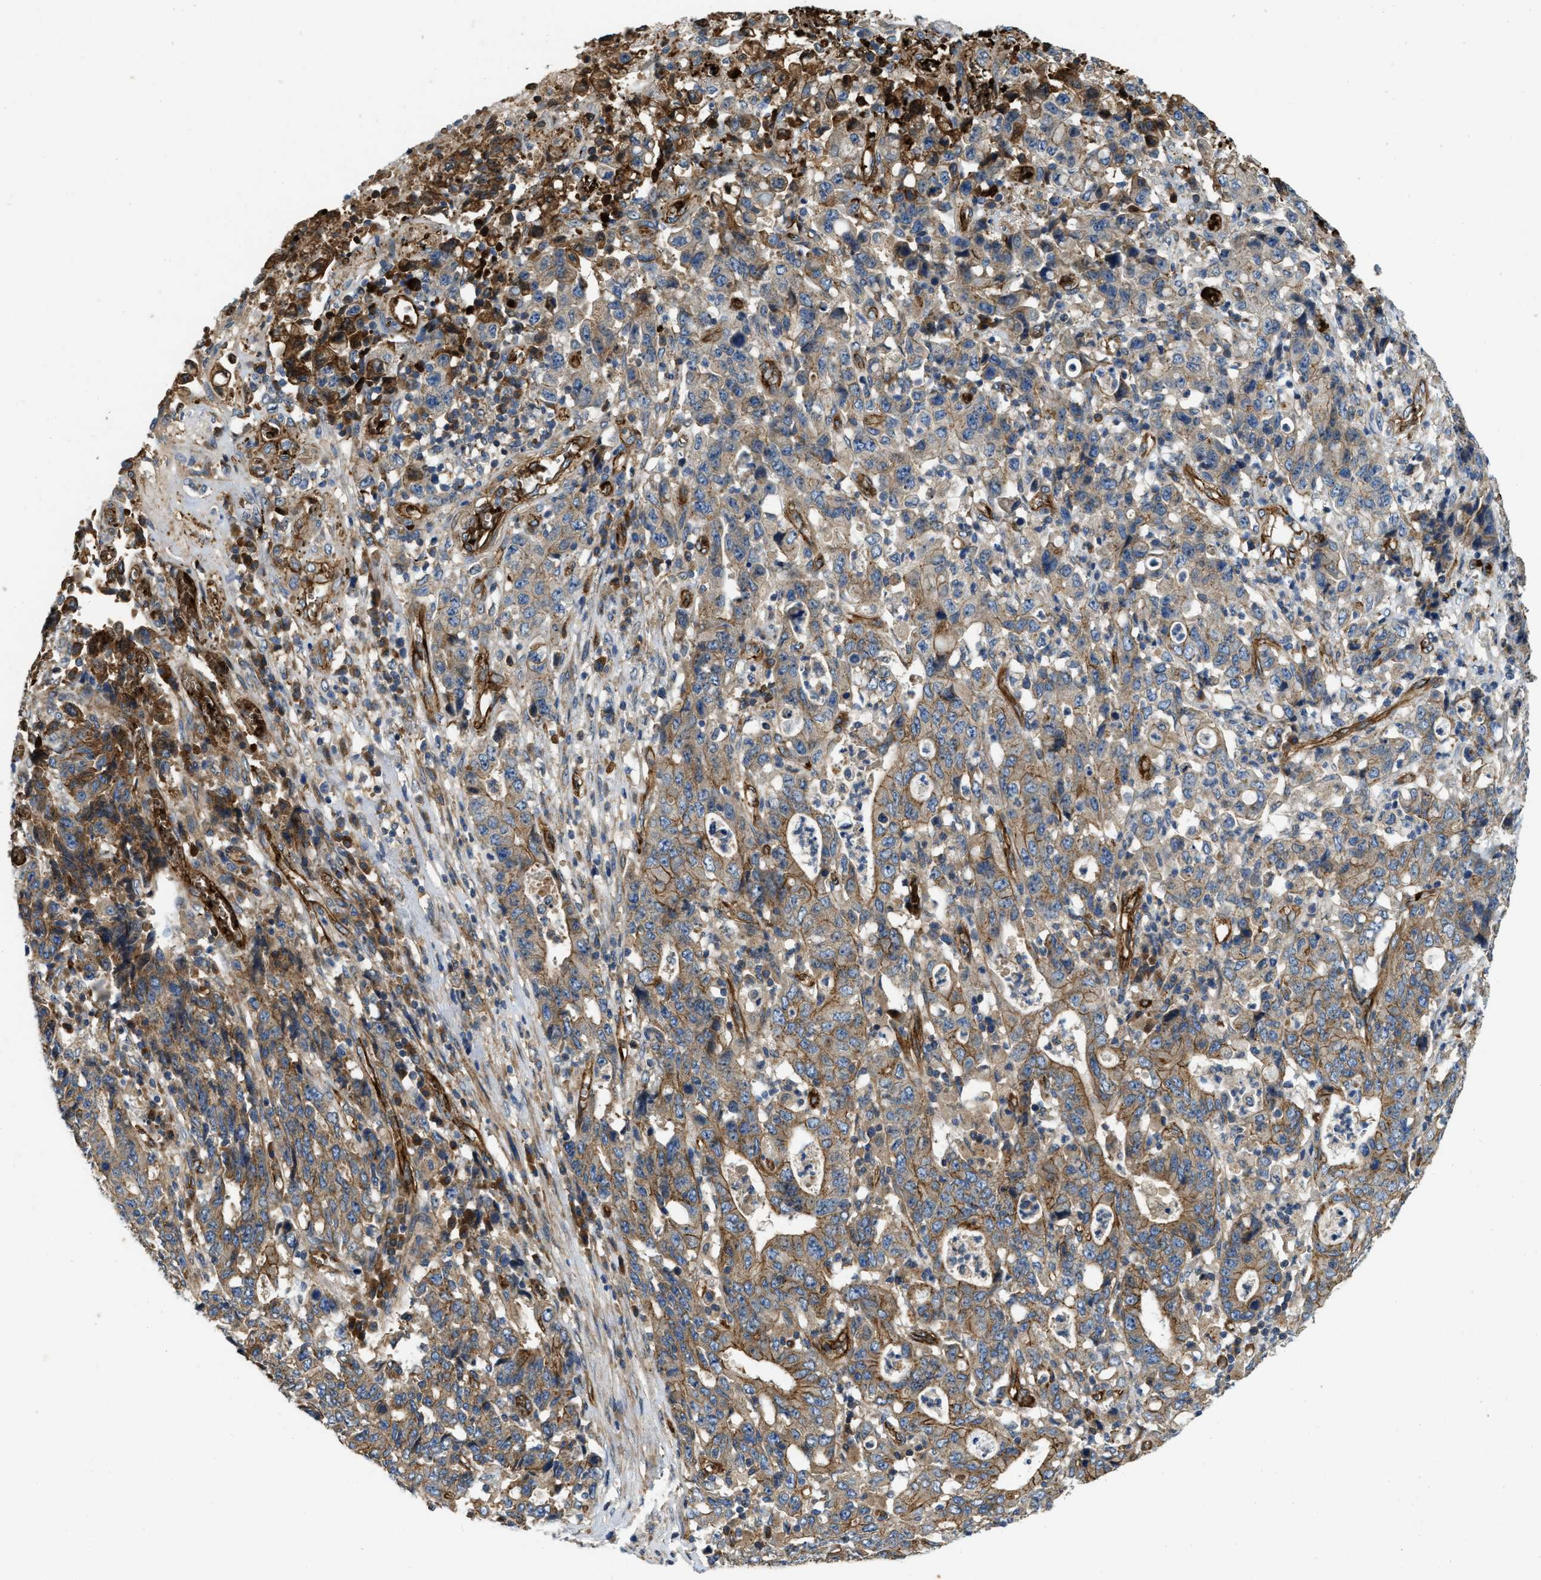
{"staining": {"intensity": "moderate", "quantity": ">75%", "location": "cytoplasmic/membranous"}, "tissue": "stomach cancer", "cell_type": "Tumor cells", "image_type": "cancer", "snomed": [{"axis": "morphology", "description": "Adenocarcinoma, NOS"}, {"axis": "topography", "description": "Stomach, upper"}], "caption": "Protein expression analysis of human adenocarcinoma (stomach) reveals moderate cytoplasmic/membranous expression in about >75% of tumor cells. The staining was performed using DAB (3,3'-diaminobenzidine), with brown indicating positive protein expression. Nuclei are stained blue with hematoxylin.", "gene": "ERC1", "patient": {"sex": "male", "age": 69}}